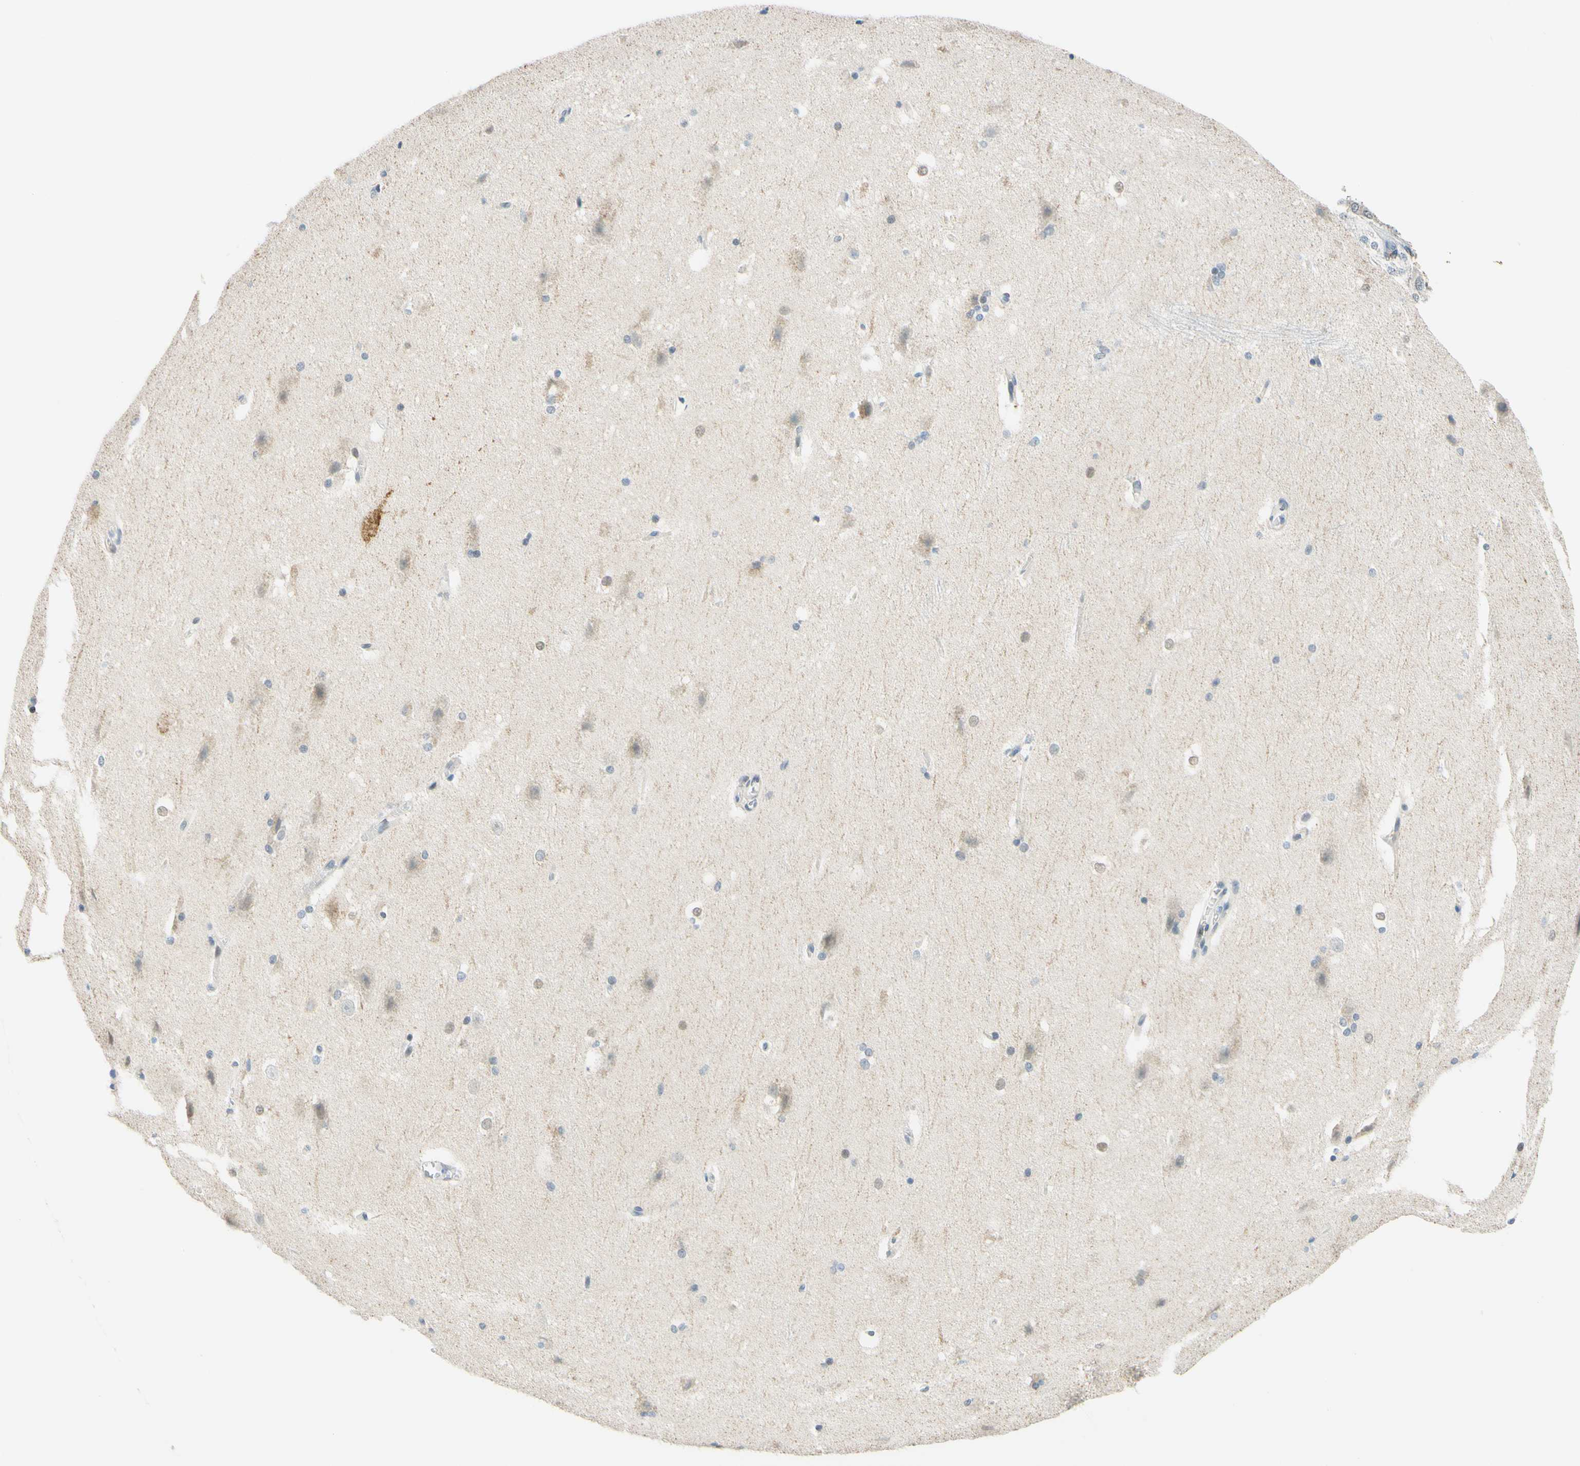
{"staining": {"intensity": "negative", "quantity": "none", "location": "none"}, "tissue": "hippocampus", "cell_type": "Glial cells", "image_type": "normal", "snomed": [{"axis": "morphology", "description": "Normal tissue, NOS"}, {"axis": "topography", "description": "Hippocampus"}], "caption": "IHC histopathology image of normal hippocampus: human hippocampus stained with DAB (3,3'-diaminobenzidine) demonstrates no significant protein expression in glial cells.", "gene": "TREM2", "patient": {"sex": "female", "age": 19}}